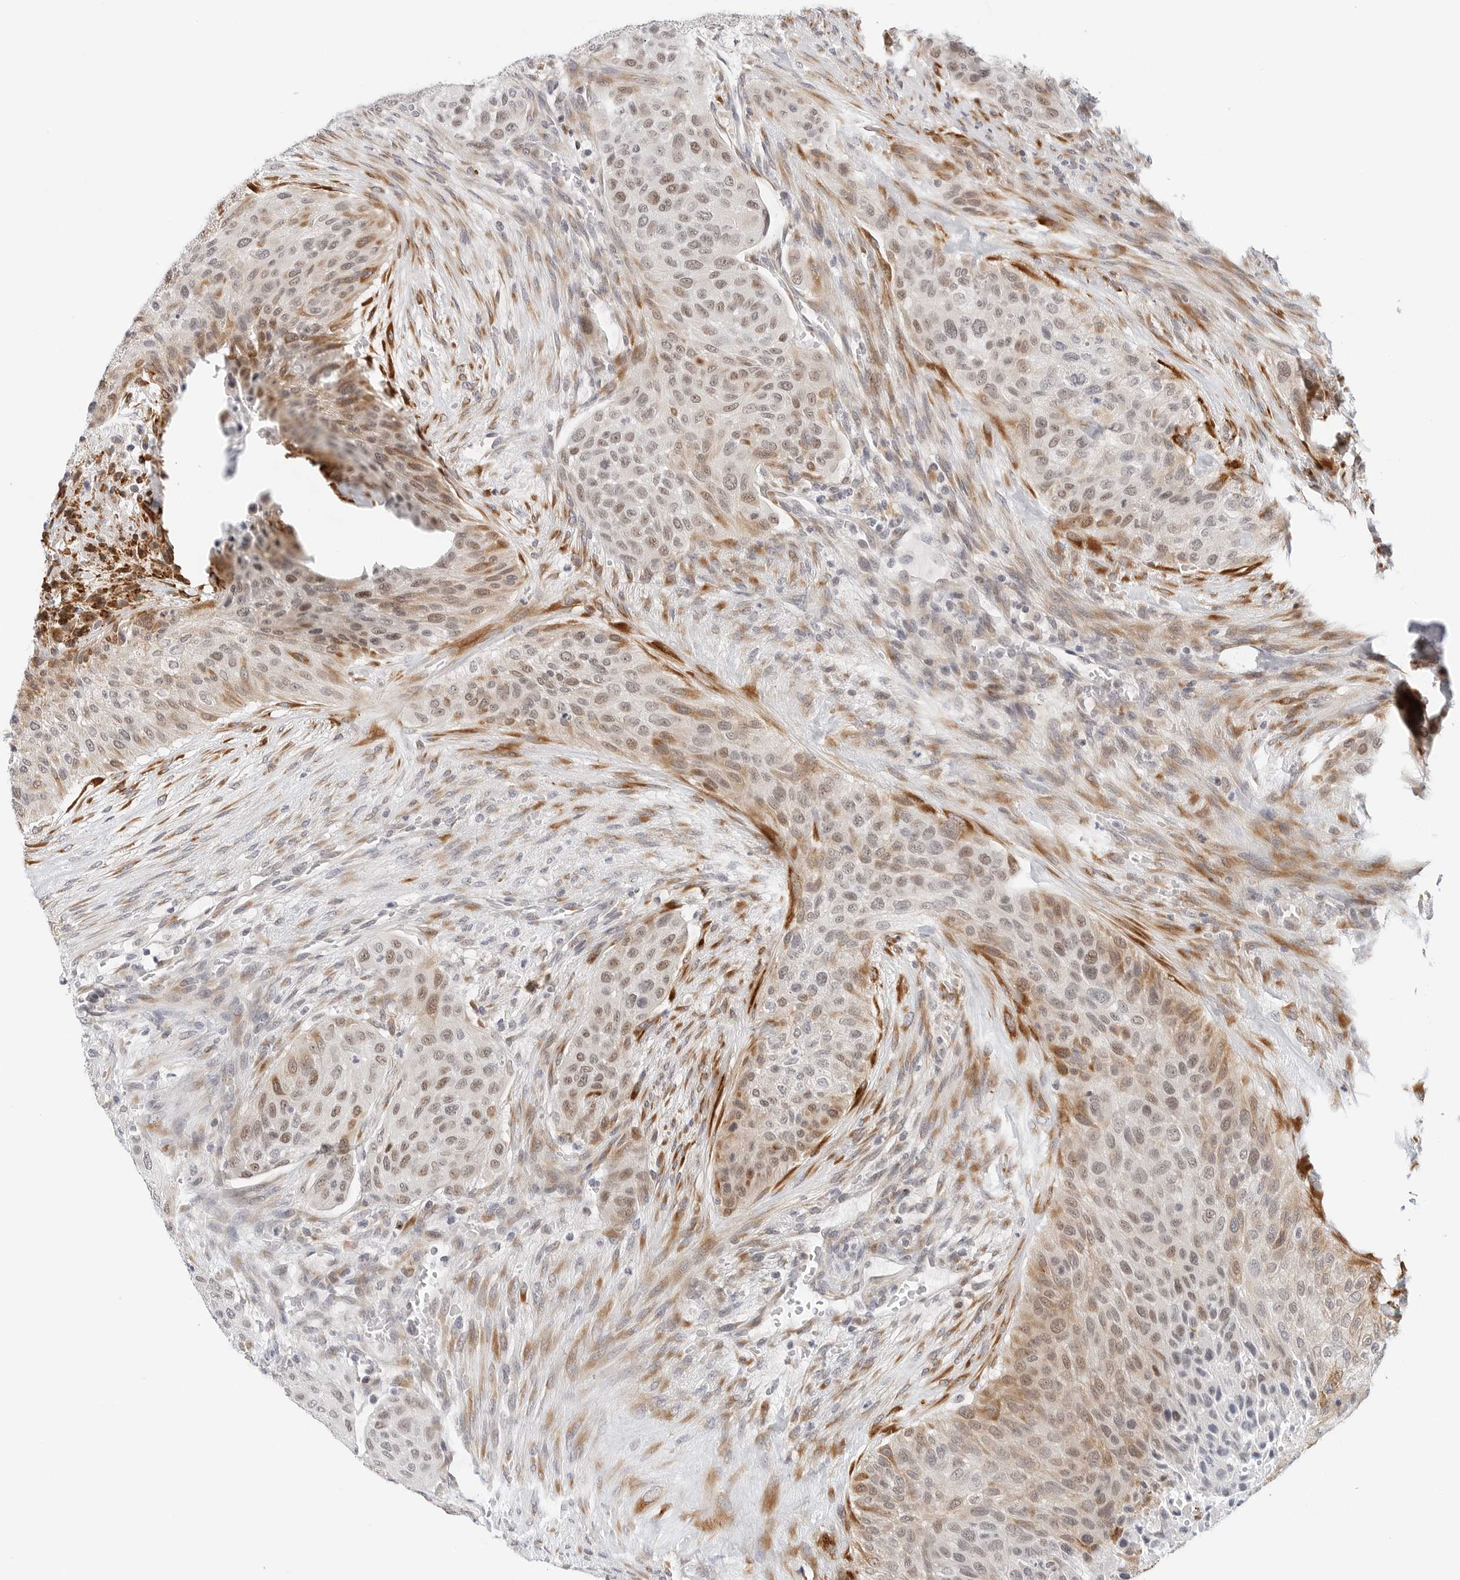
{"staining": {"intensity": "moderate", "quantity": "25%-75%", "location": "cytoplasmic/membranous,nuclear"}, "tissue": "urothelial cancer", "cell_type": "Tumor cells", "image_type": "cancer", "snomed": [{"axis": "morphology", "description": "Urothelial carcinoma, High grade"}, {"axis": "topography", "description": "Urinary bladder"}], "caption": "Immunohistochemistry (IHC) of urothelial cancer demonstrates medium levels of moderate cytoplasmic/membranous and nuclear expression in approximately 25%-75% of tumor cells.", "gene": "TSEN2", "patient": {"sex": "male", "age": 35}}